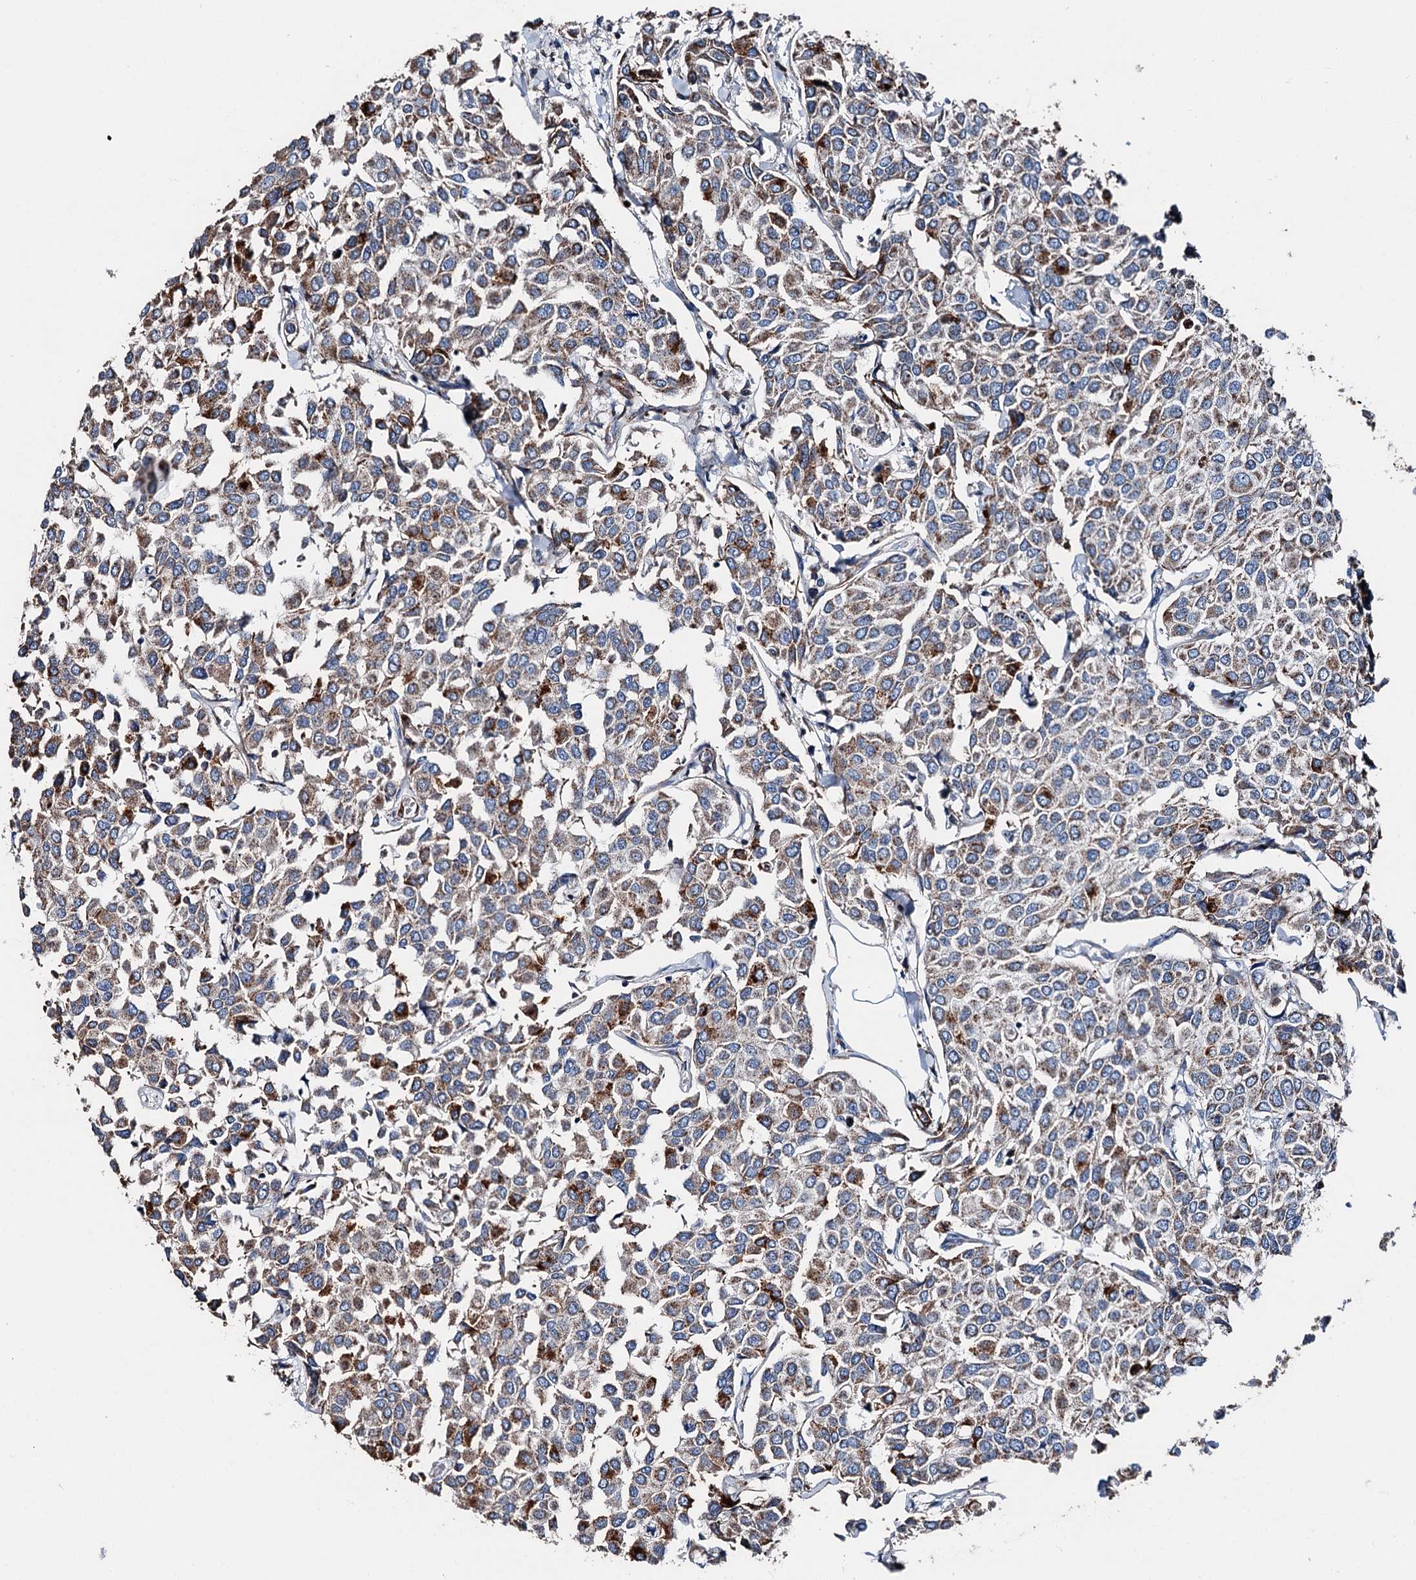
{"staining": {"intensity": "strong", "quantity": "25%-75%", "location": "cytoplasmic/membranous"}, "tissue": "breast cancer", "cell_type": "Tumor cells", "image_type": "cancer", "snomed": [{"axis": "morphology", "description": "Duct carcinoma"}, {"axis": "topography", "description": "Breast"}], "caption": "The image displays staining of breast cancer (intraductal carcinoma), revealing strong cytoplasmic/membranous protein positivity (brown color) within tumor cells.", "gene": "DDIAS", "patient": {"sex": "female", "age": 55}}